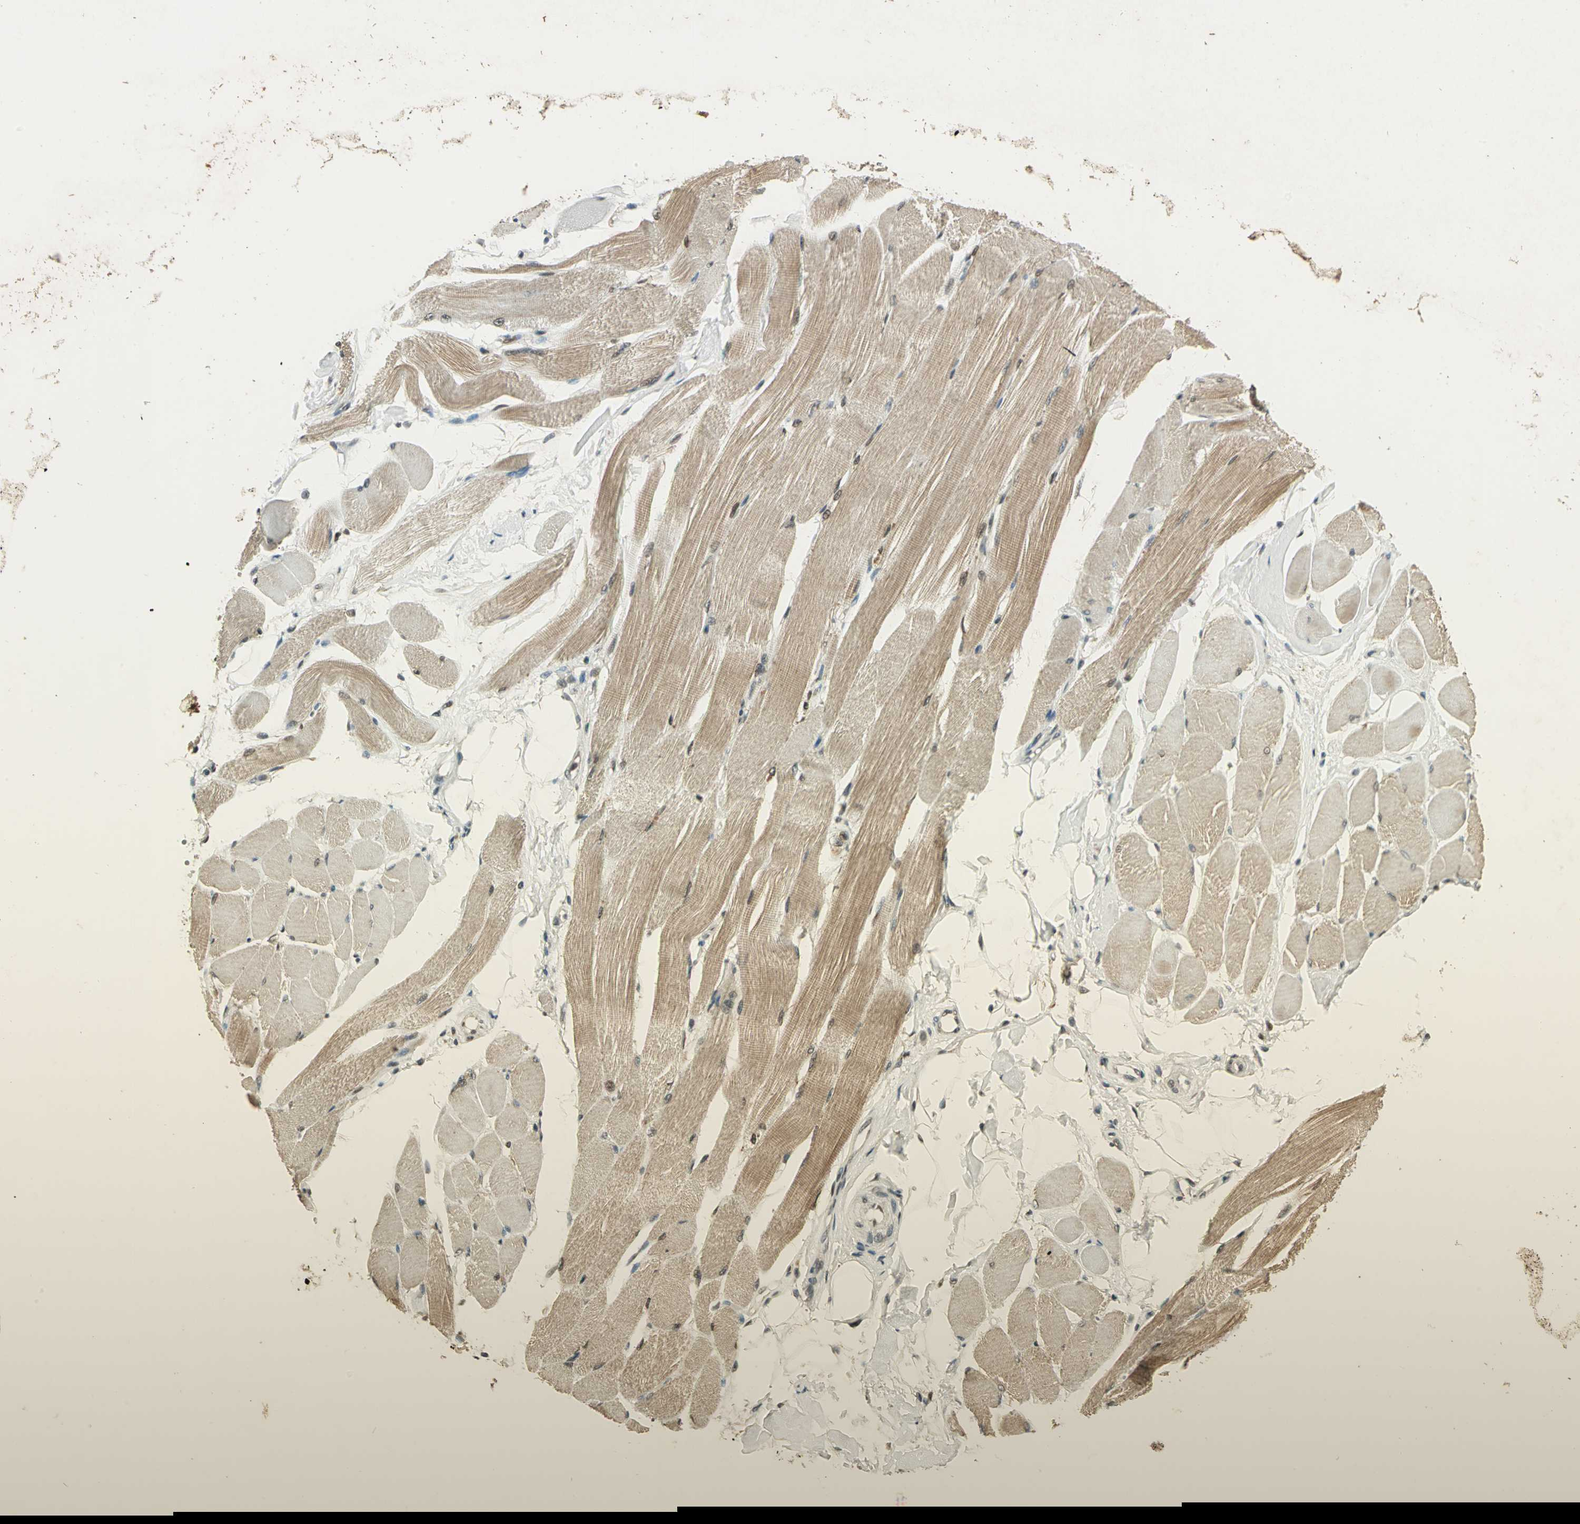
{"staining": {"intensity": "moderate", "quantity": ">75%", "location": "cytoplasmic/membranous"}, "tissue": "skeletal muscle", "cell_type": "Myocytes", "image_type": "normal", "snomed": [{"axis": "morphology", "description": "Normal tissue, NOS"}, {"axis": "topography", "description": "Skeletal muscle"}, {"axis": "topography", "description": "Peripheral nerve tissue"}], "caption": "Skeletal muscle stained with immunohistochemistry (IHC) displays moderate cytoplasmic/membranous expression in about >75% of myocytes. The protein is stained brown, and the nuclei are stained in blue (DAB IHC with brightfield microscopy, high magnification).", "gene": "RAD17", "patient": {"sex": "female", "age": 84}}